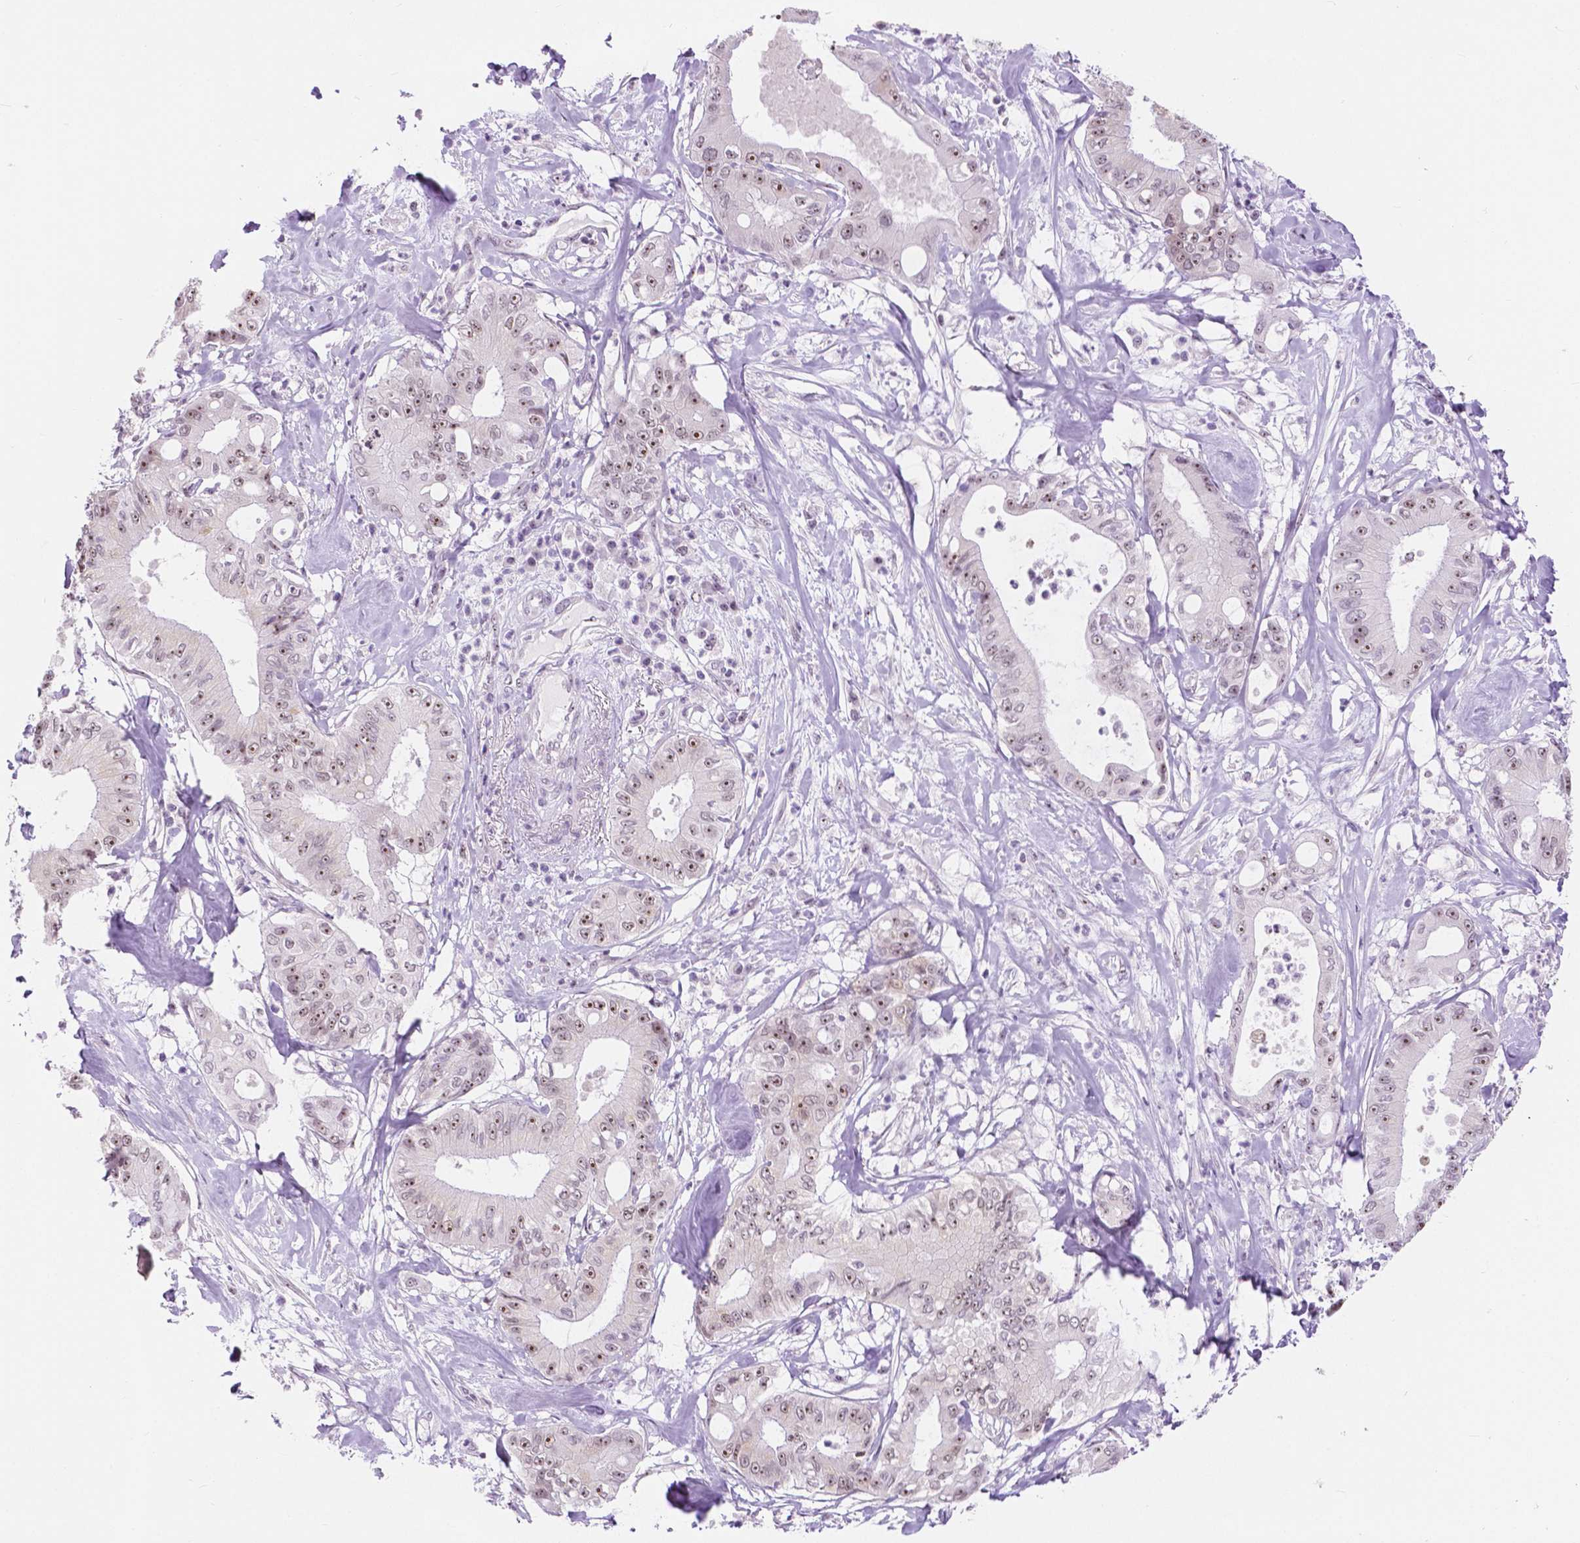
{"staining": {"intensity": "moderate", "quantity": ">75%", "location": "nuclear"}, "tissue": "pancreatic cancer", "cell_type": "Tumor cells", "image_type": "cancer", "snomed": [{"axis": "morphology", "description": "Adenocarcinoma, NOS"}, {"axis": "topography", "description": "Pancreas"}], "caption": "A high-resolution histopathology image shows IHC staining of pancreatic cancer (adenocarcinoma), which exhibits moderate nuclear staining in about >75% of tumor cells.", "gene": "NHP2", "patient": {"sex": "male", "age": 71}}